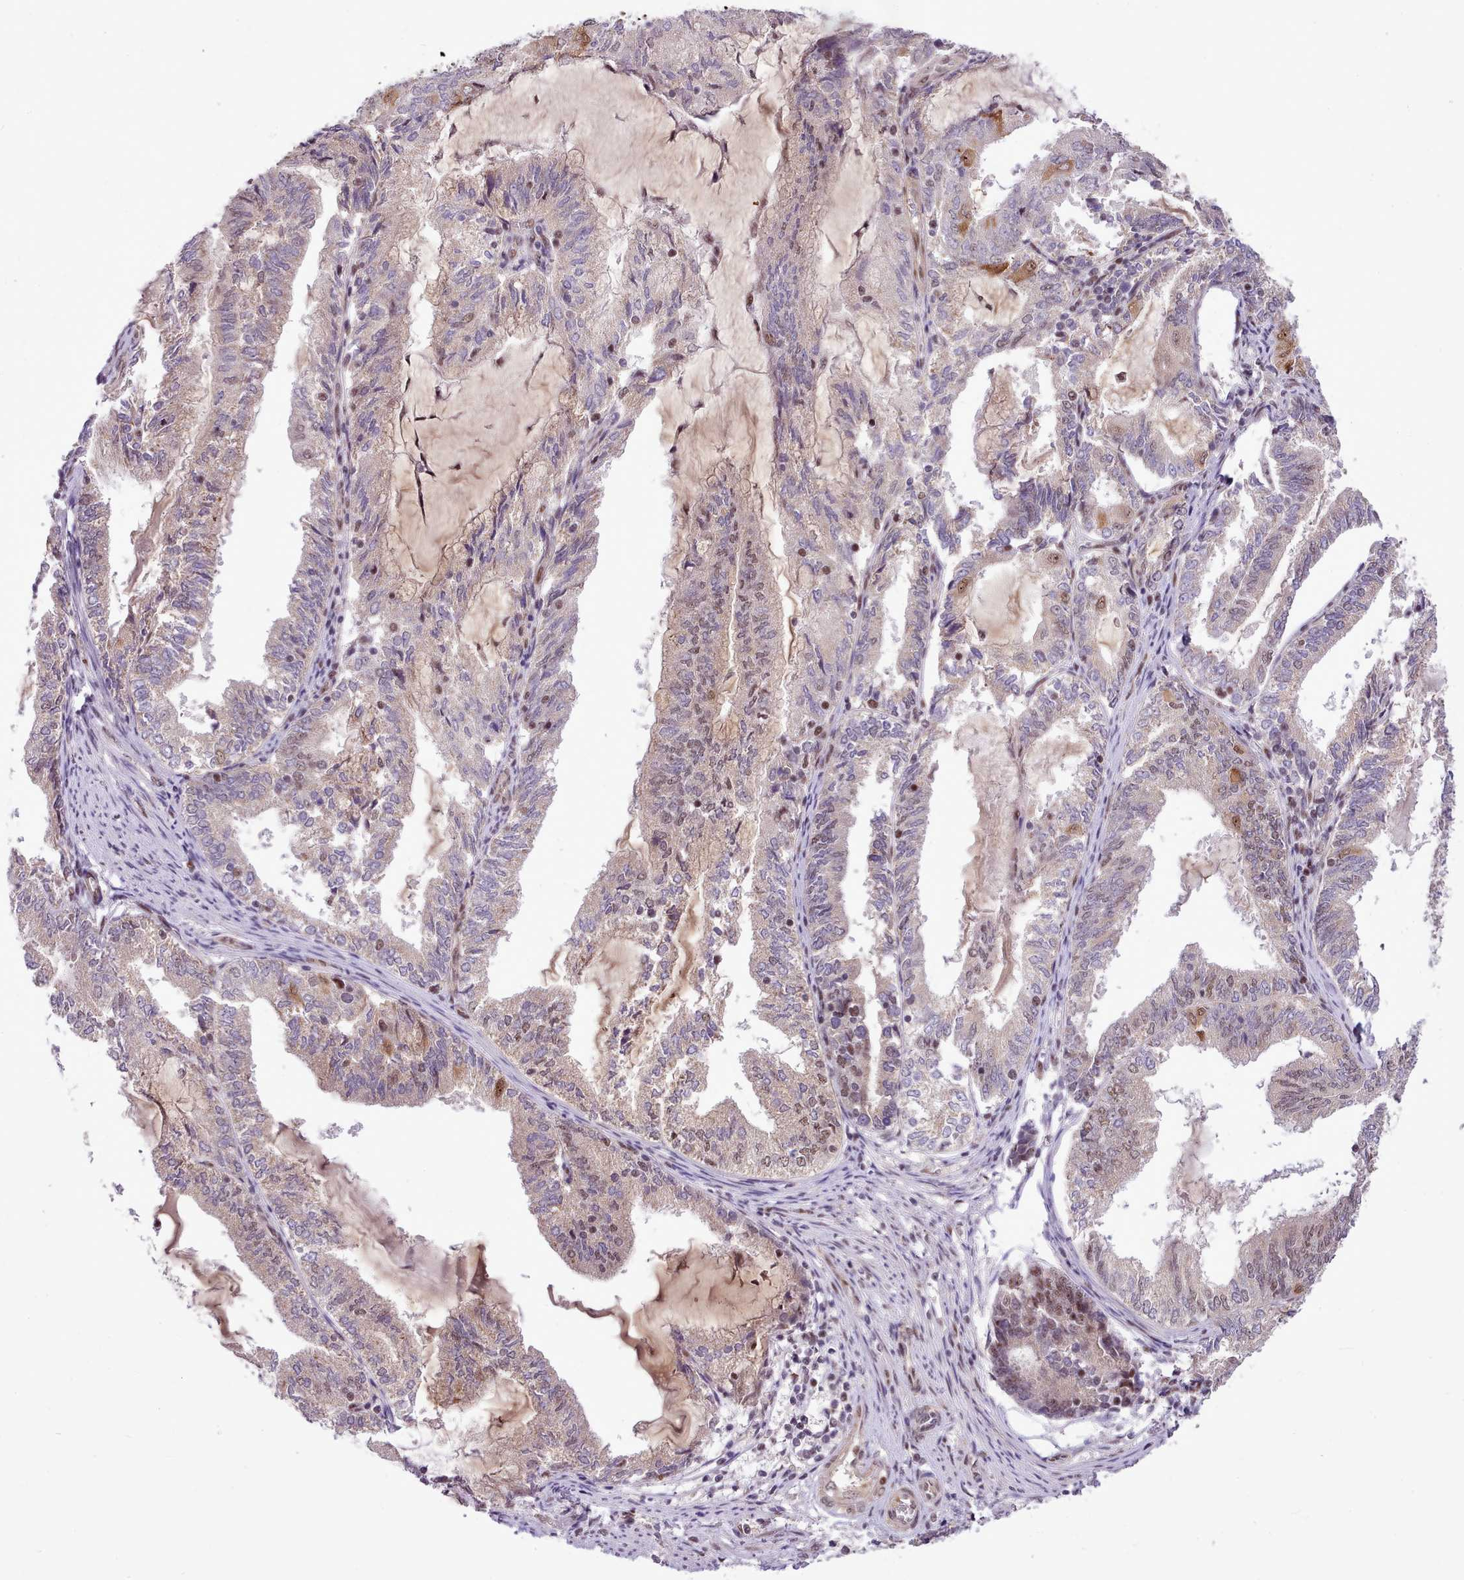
{"staining": {"intensity": "strong", "quantity": "<25%", "location": "cytoplasmic/membranous,nuclear"}, "tissue": "endometrial cancer", "cell_type": "Tumor cells", "image_type": "cancer", "snomed": [{"axis": "morphology", "description": "Adenocarcinoma, NOS"}, {"axis": "topography", "description": "Endometrium"}], "caption": "Immunohistochemistry photomicrograph of neoplastic tissue: human adenocarcinoma (endometrial) stained using immunohistochemistry exhibits medium levels of strong protein expression localized specifically in the cytoplasmic/membranous and nuclear of tumor cells, appearing as a cytoplasmic/membranous and nuclear brown color.", "gene": "HOXB7", "patient": {"sex": "female", "age": 81}}